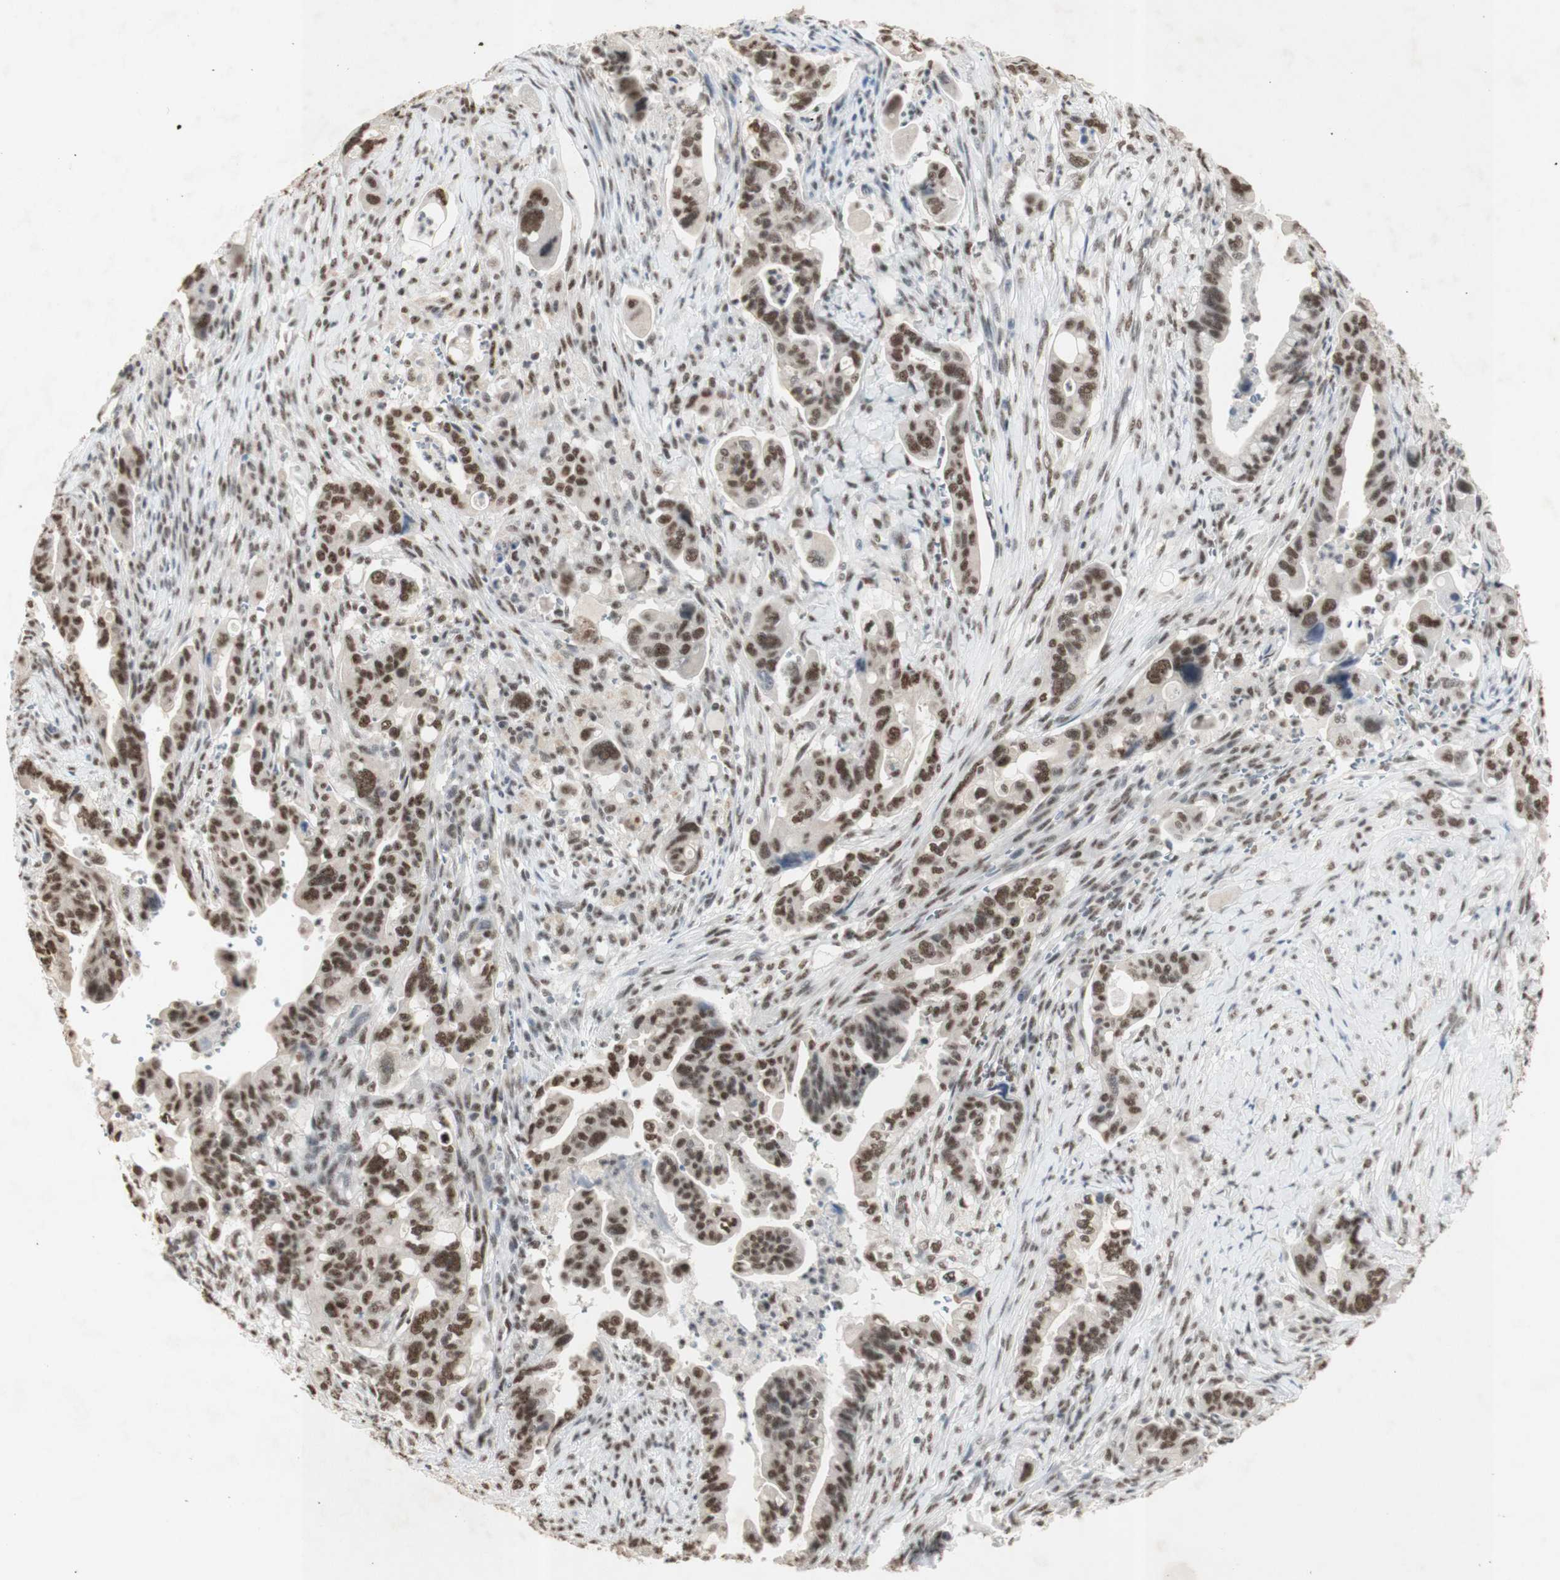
{"staining": {"intensity": "moderate", "quantity": ">75%", "location": "nuclear"}, "tissue": "pancreatic cancer", "cell_type": "Tumor cells", "image_type": "cancer", "snomed": [{"axis": "morphology", "description": "Adenocarcinoma, NOS"}, {"axis": "topography", "description": "Pancreas"}], "caption": "Pancreatic adenocarcinoma stained with IHC demonstrates moderate nuclear expression in about >75% of tumor cells.", "gene": "SNRPB", "patient": {"sex": "male", "age": 70}}